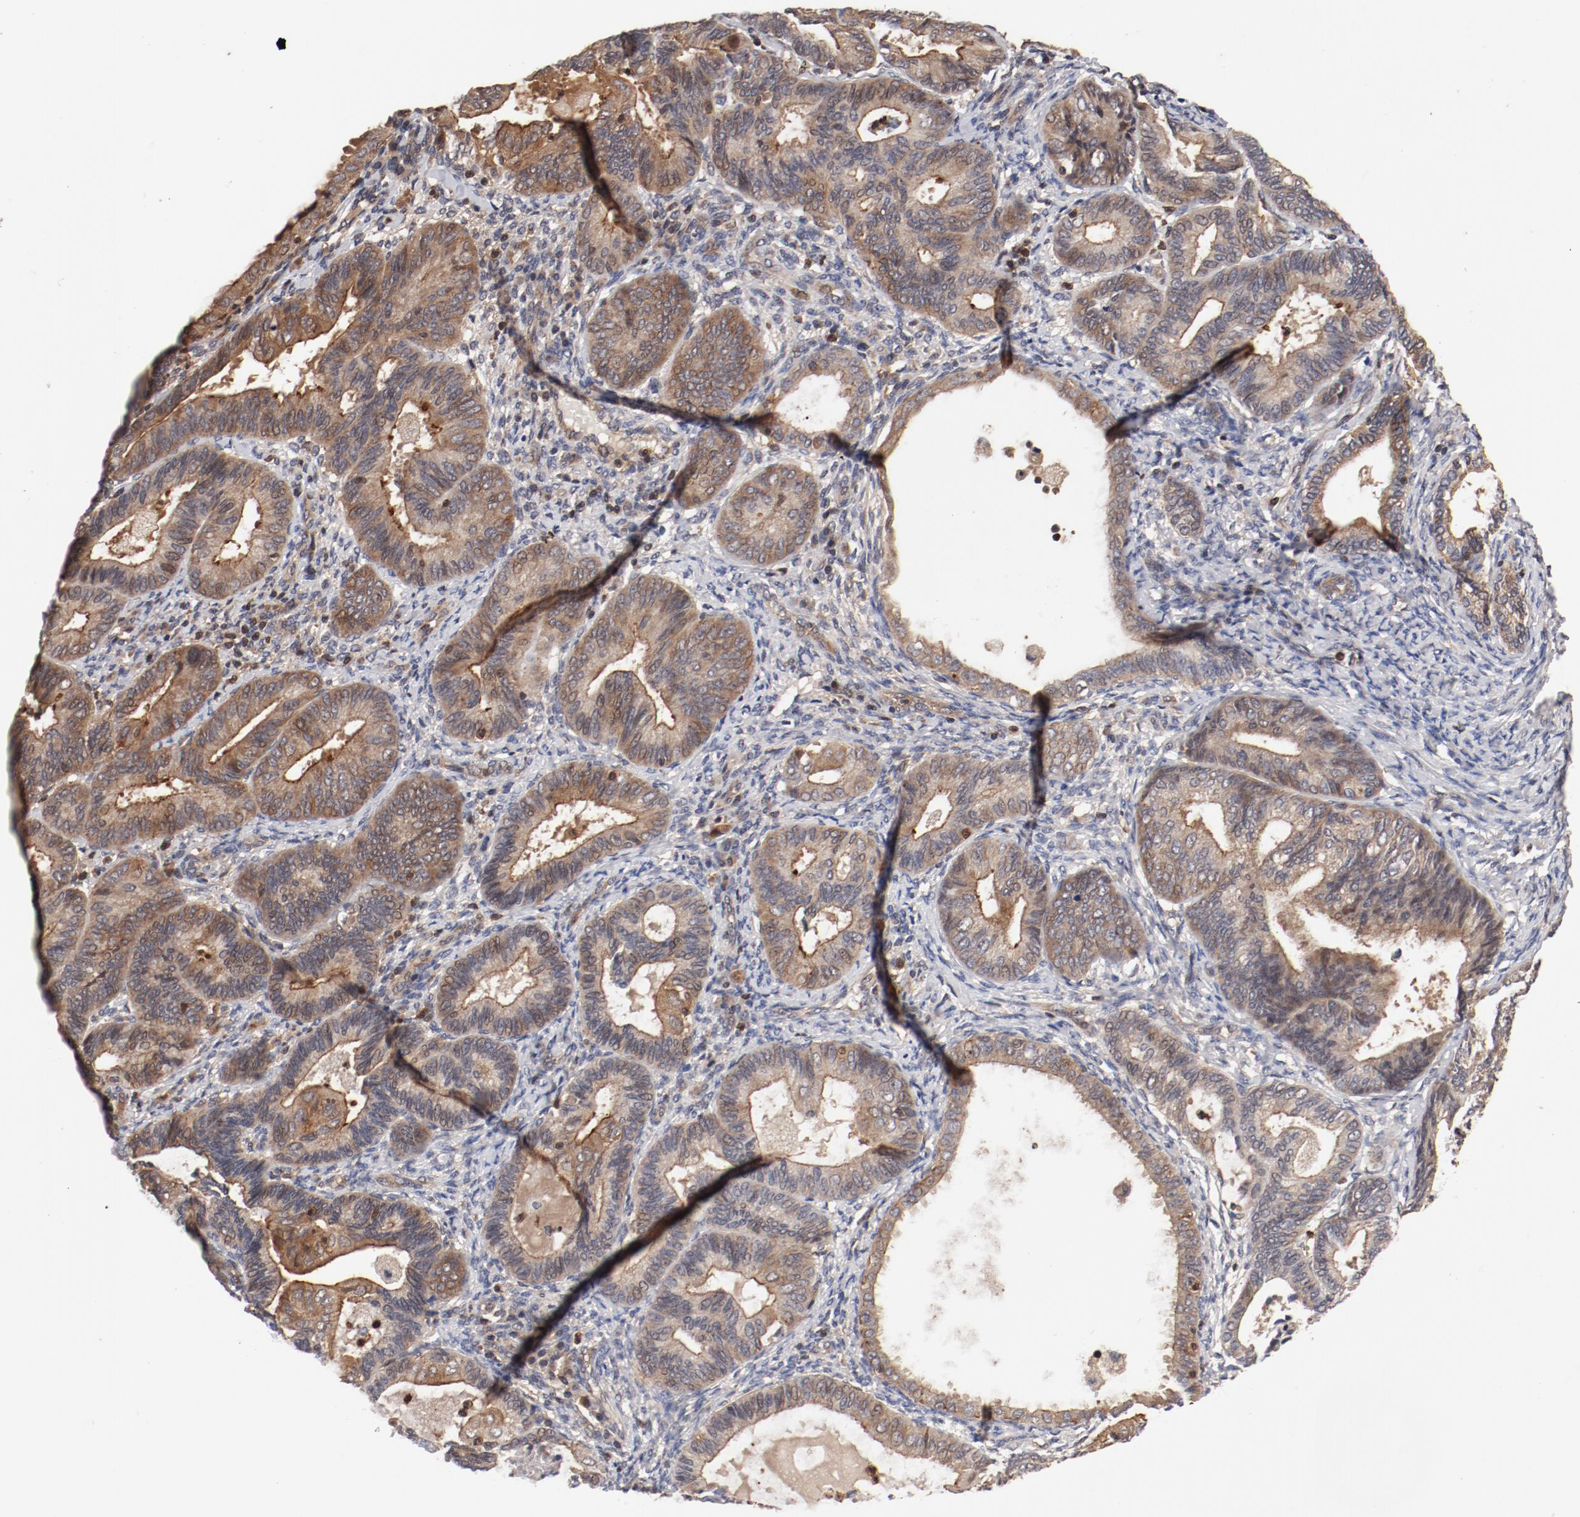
{"staining": {"intensity": "moderate", "quantity": ">75%", "location": "cytoplasmic/membranous"}, "tissue": "endometrial cancer", "cell_type": "Tumor cells", "image_type": "cancer", "snomed": [{"axis": "morphology", "description": "Adenocarcinoma, NOS"}, {"axis": "topography", "description": "Endometrium"}], "caption": "Immunohistochemistry (IHC) histopathology image of human endometrial cancer stained for a protein (brown), which displays medium levels of moderate cytoplasmic/membranous positivity in approximately >75% of tumor cells.", "gene": "GUF1", "patient": {"sex": "female", "age": 63}}